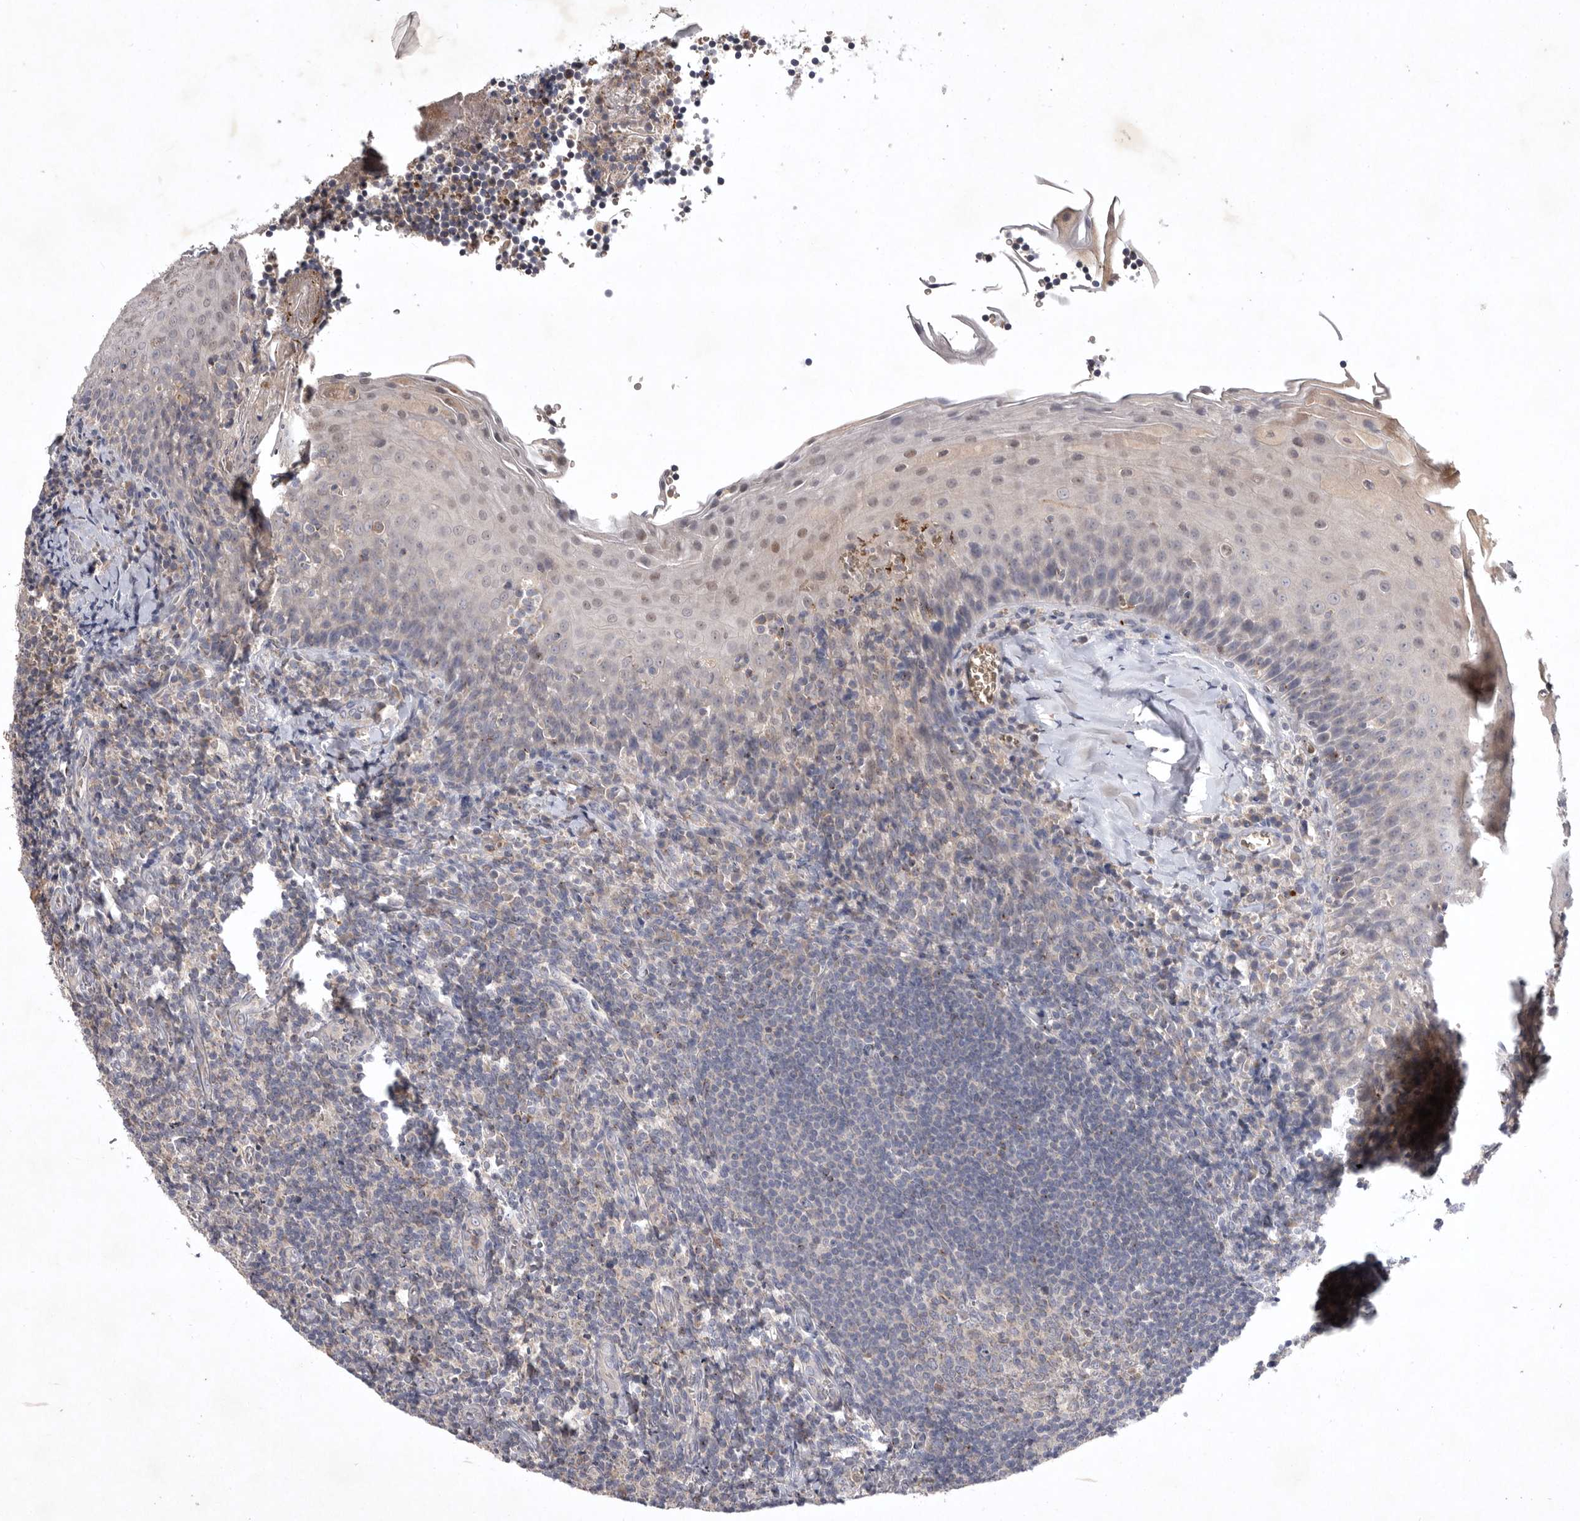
{"staining": {"intensity": "negative", "quantity": "none", "location": "none"}, "tissue": "tonsil", "cell_type": "Germinal center cells", "image_type": "normal", "snomed": [{"axis": "morphology", "description": "Normal tissue, NOS"}, {"axis": "topography", "description": "Tonsil"}], "caption": "Tonsil stained for a protein using IHC displays no staining germinal center cells.", "gene": "TNFSF14", "patient": {"sex": "male", "age": 27}}